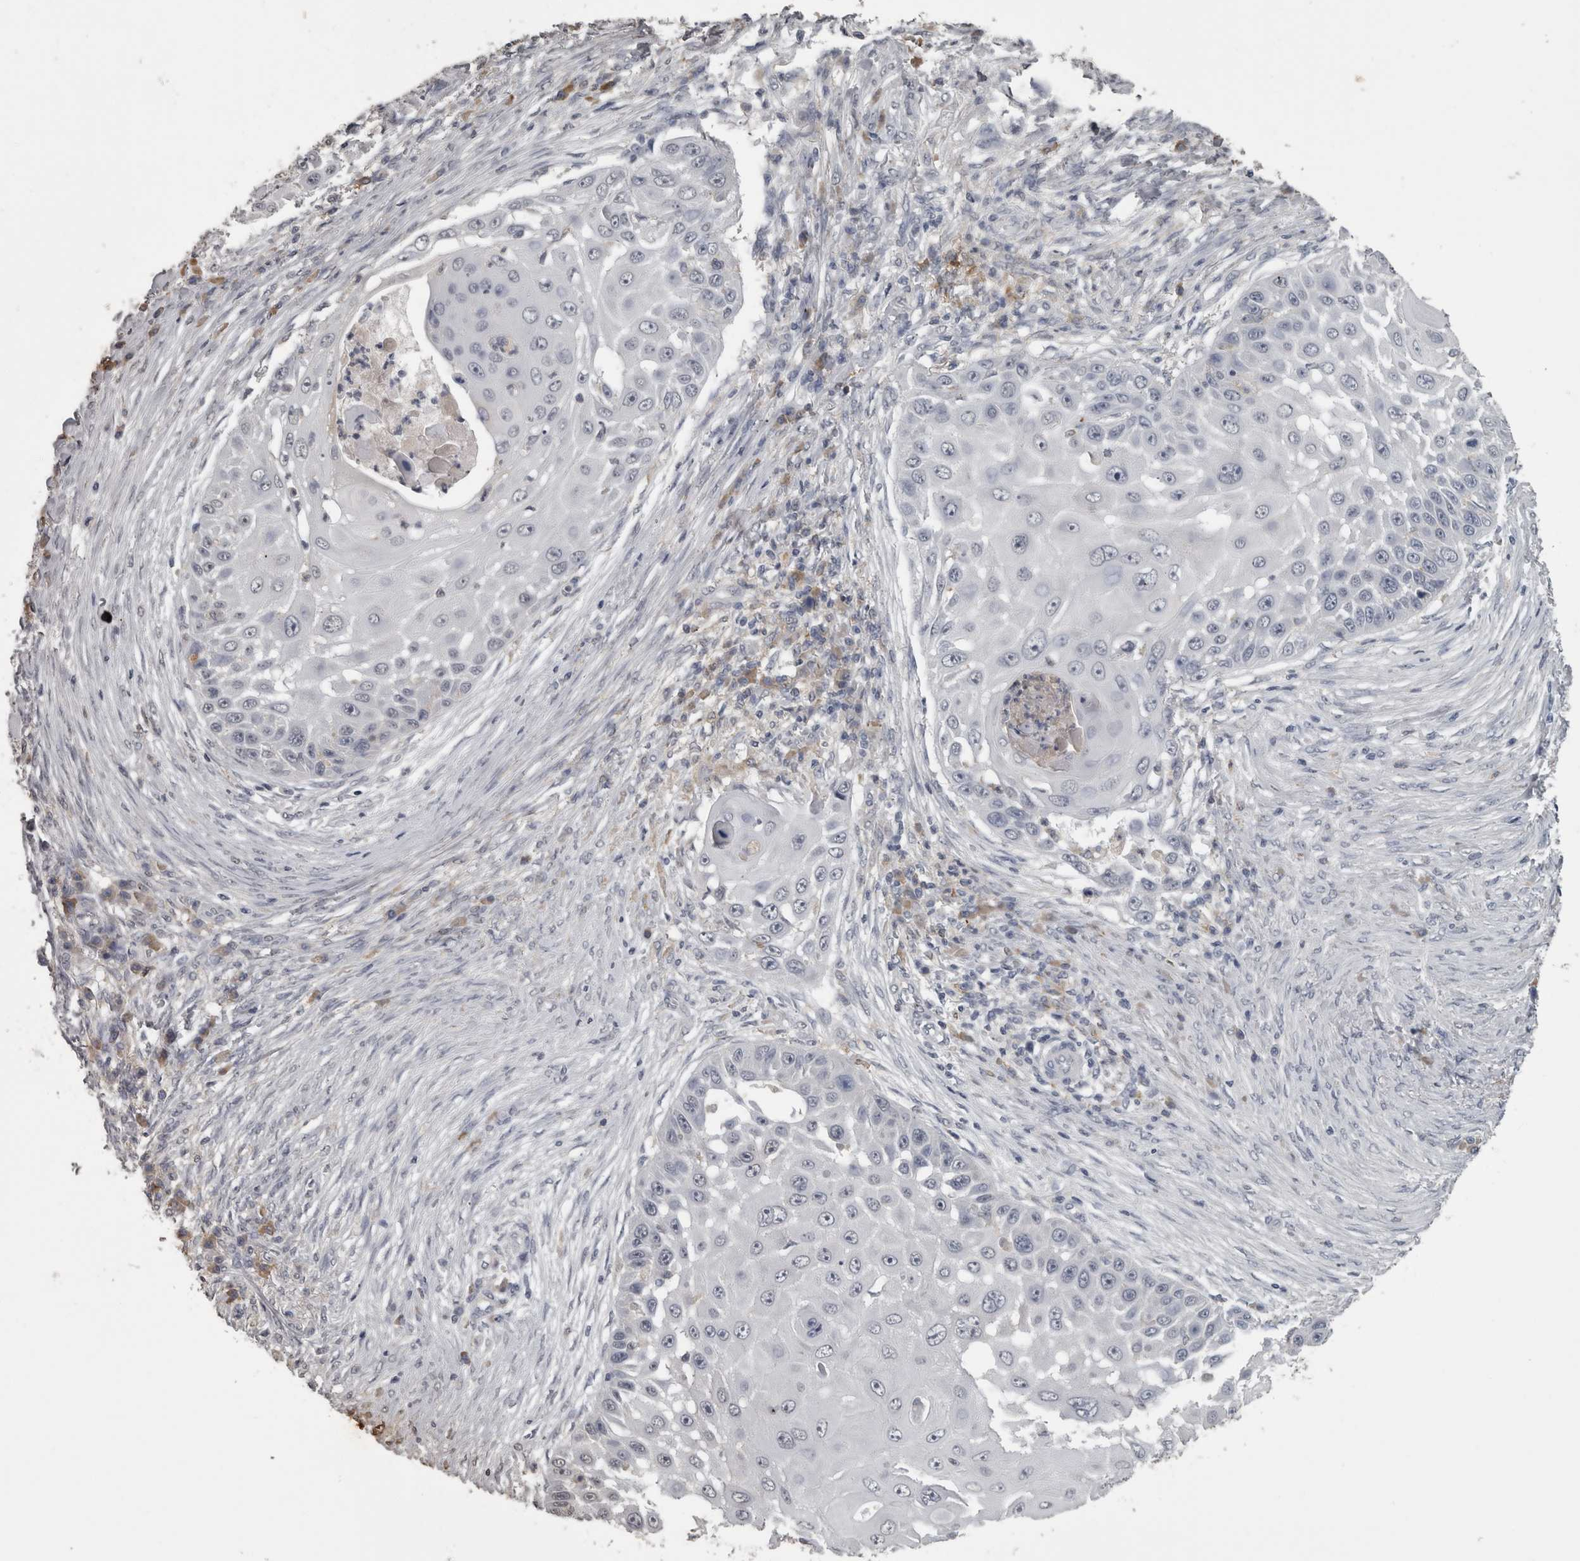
{"staining": {"intensity": "negative", "quantity": "none", "location": "none"}, "tissue": "skin cancer", "cell_type": "Tumor cells", "image_type": "cancer", "snomed": [{"axis": "morphology", "description": "Squamous cell carcinoma, NOS"}, {"axis": "topography", "description": "Skin"}], "caption": "DAB (3,3'-diaminobenzidine) immunohistochemical staining of human skin cancer shows no significant positivity in tumor cells.", "gene": "PIK3AP1", "patient": {"sex": "female", "age": 44}}